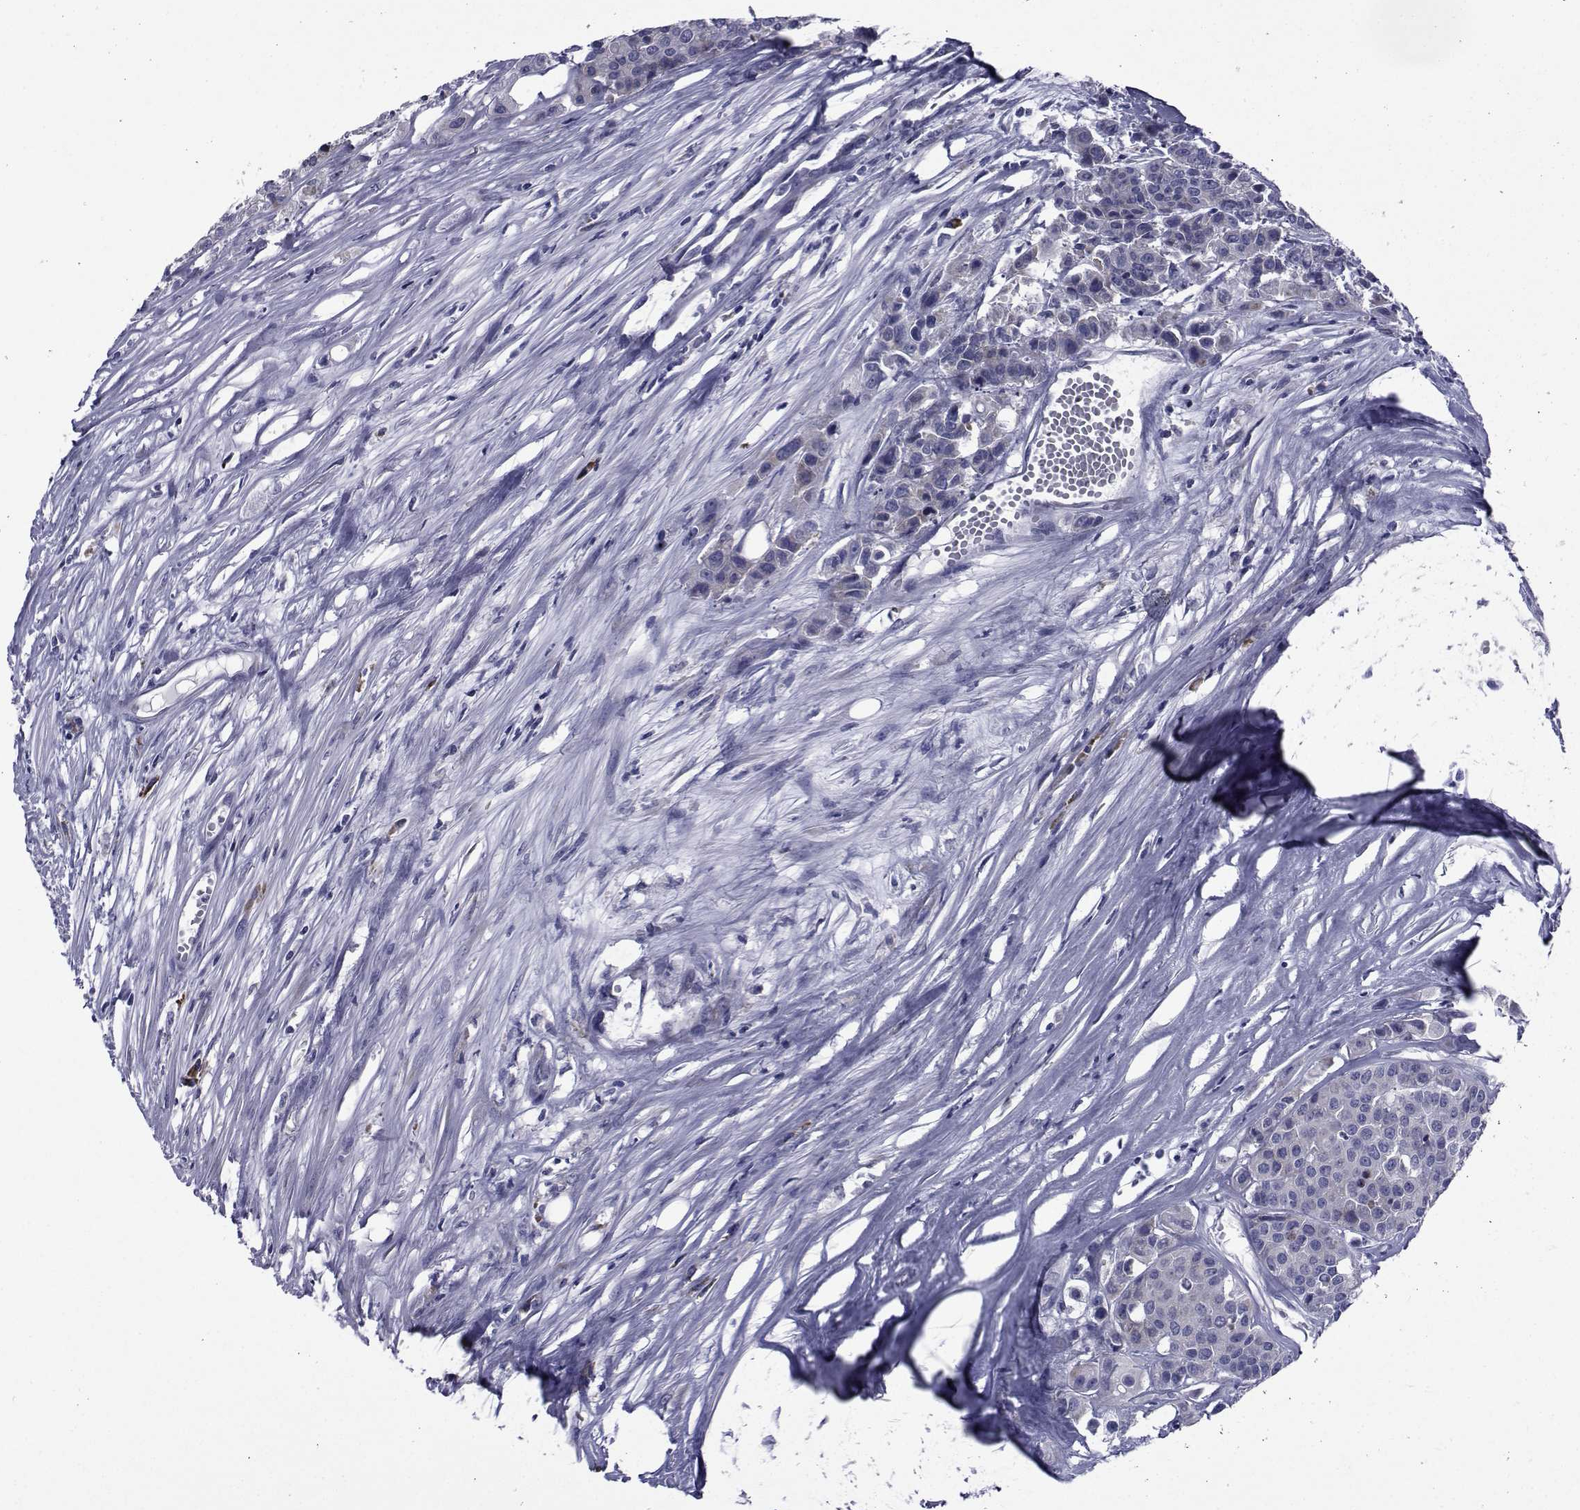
{"staining": {"intensity": "weak", "quantity": "<25%", "location": "cytoplasmic/membranous"}, "tissue": "carcinoid", "cell_type": "Tumor cells", "image_type": "cancer", "snomed": [{"axis": "morphology", "description": "Carcinoid, malignant, NOS"}, {"axis": "topography", "description": "Colon"}], "caption": "Tumor cells are negative for brown protein staining in carcinoid (malignant).", "gene": "ROPN1", "patient": {"sex": "male", "age": 81}}